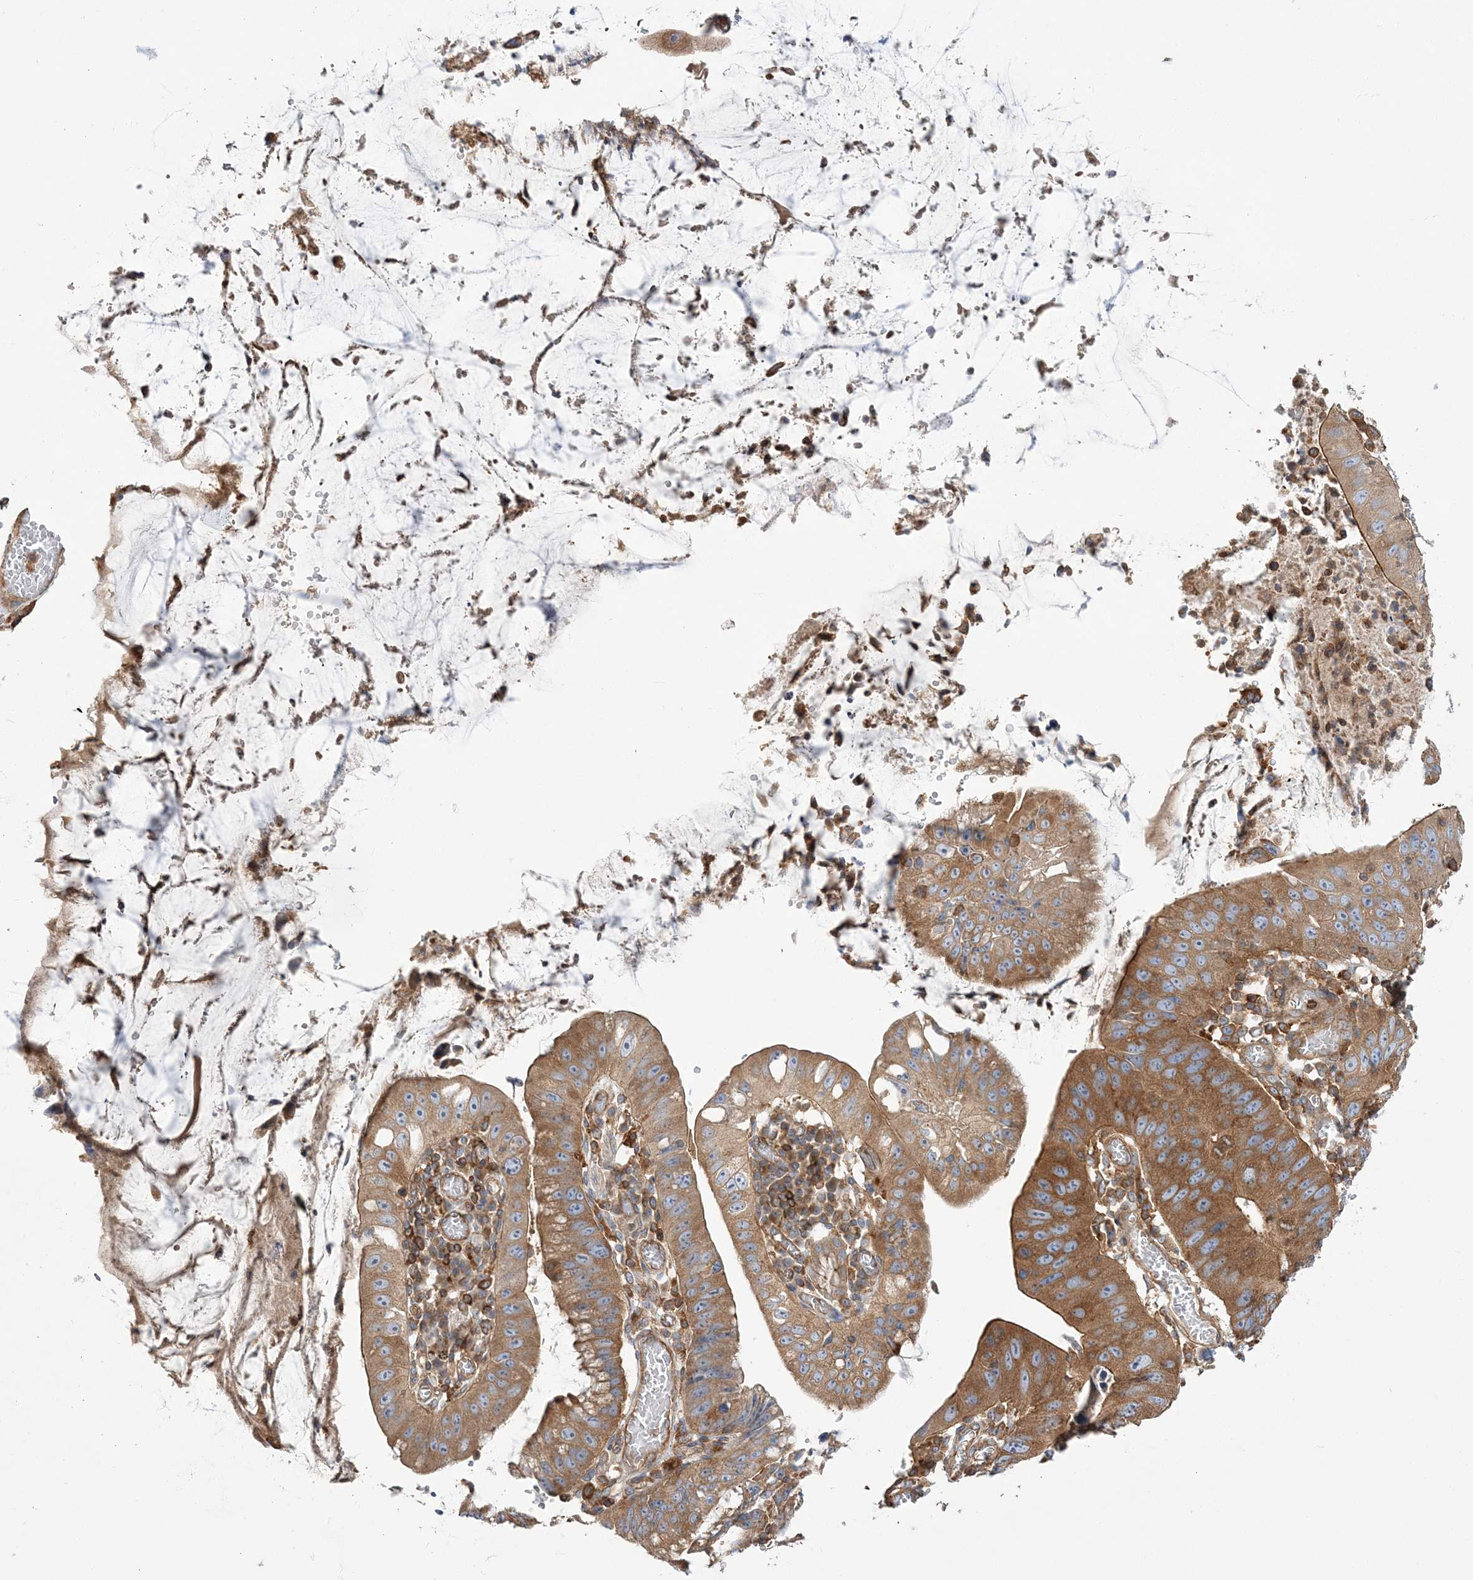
{"staining": {"intensity": "strong", "quantity": ">75%", "location": "cytoplasmic/membranous"}, "tissue": "stomach cancer", "cell_type": "Tumor cells", "image_type": "cancer", "snomed": [{"axis": "morphology", "description": "Adenocarcinoma, NOS"}, {"axis": "topography", "description": "Stomach"}], "caption": "This micrograph displays immunohistochemistry (IHC) staining of human stomach cancer (adenocarcinoma), with high strong cytoplasmic/membranous staining in approximately >75% of tumor cells.", "gene": "TBC1D5", "patient": {"sex": "male", "age": 59}}